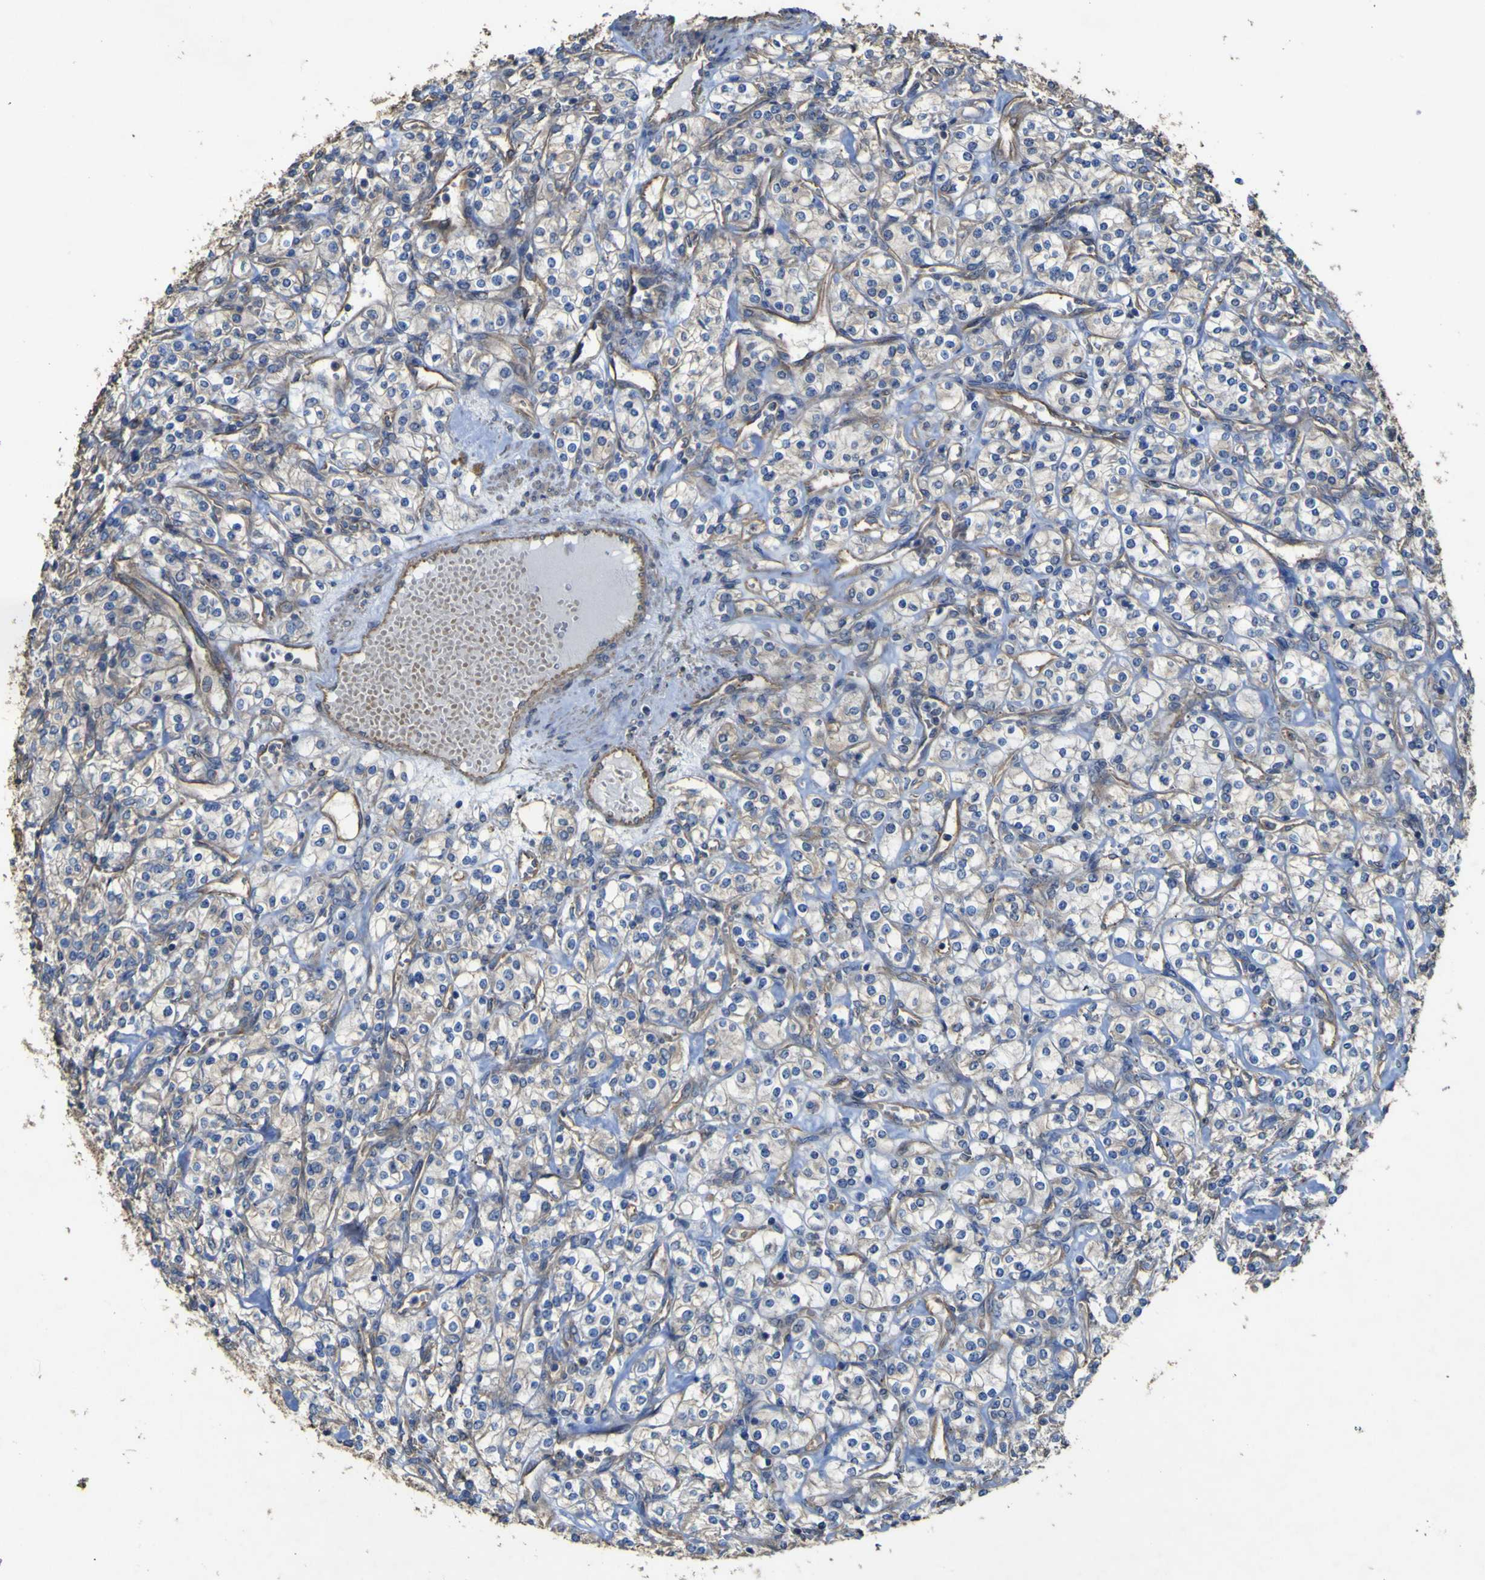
{"staining": {"intensity": "weak", "quantity": "<25%", "location": "cytoplasmic/membranous"}, "tissue": "renal cancer", "cell_type": "Tumor cells", "image_type": "cancer", "snomed": [{"axis": "morphology", "description": "Adenocarcinoma, NOS"}, {"axis": "topography", "description": "Kidney"}], "caption": "An image of human renal cancer is negative for staining in tumor cells. (DAB (3,3'-diaminobenzidine) immunohistochemistry (IHC) with hematoxylin counter stain).", "gene": "TNFSF15", "patient": {"sex": "male", "age": 77}}